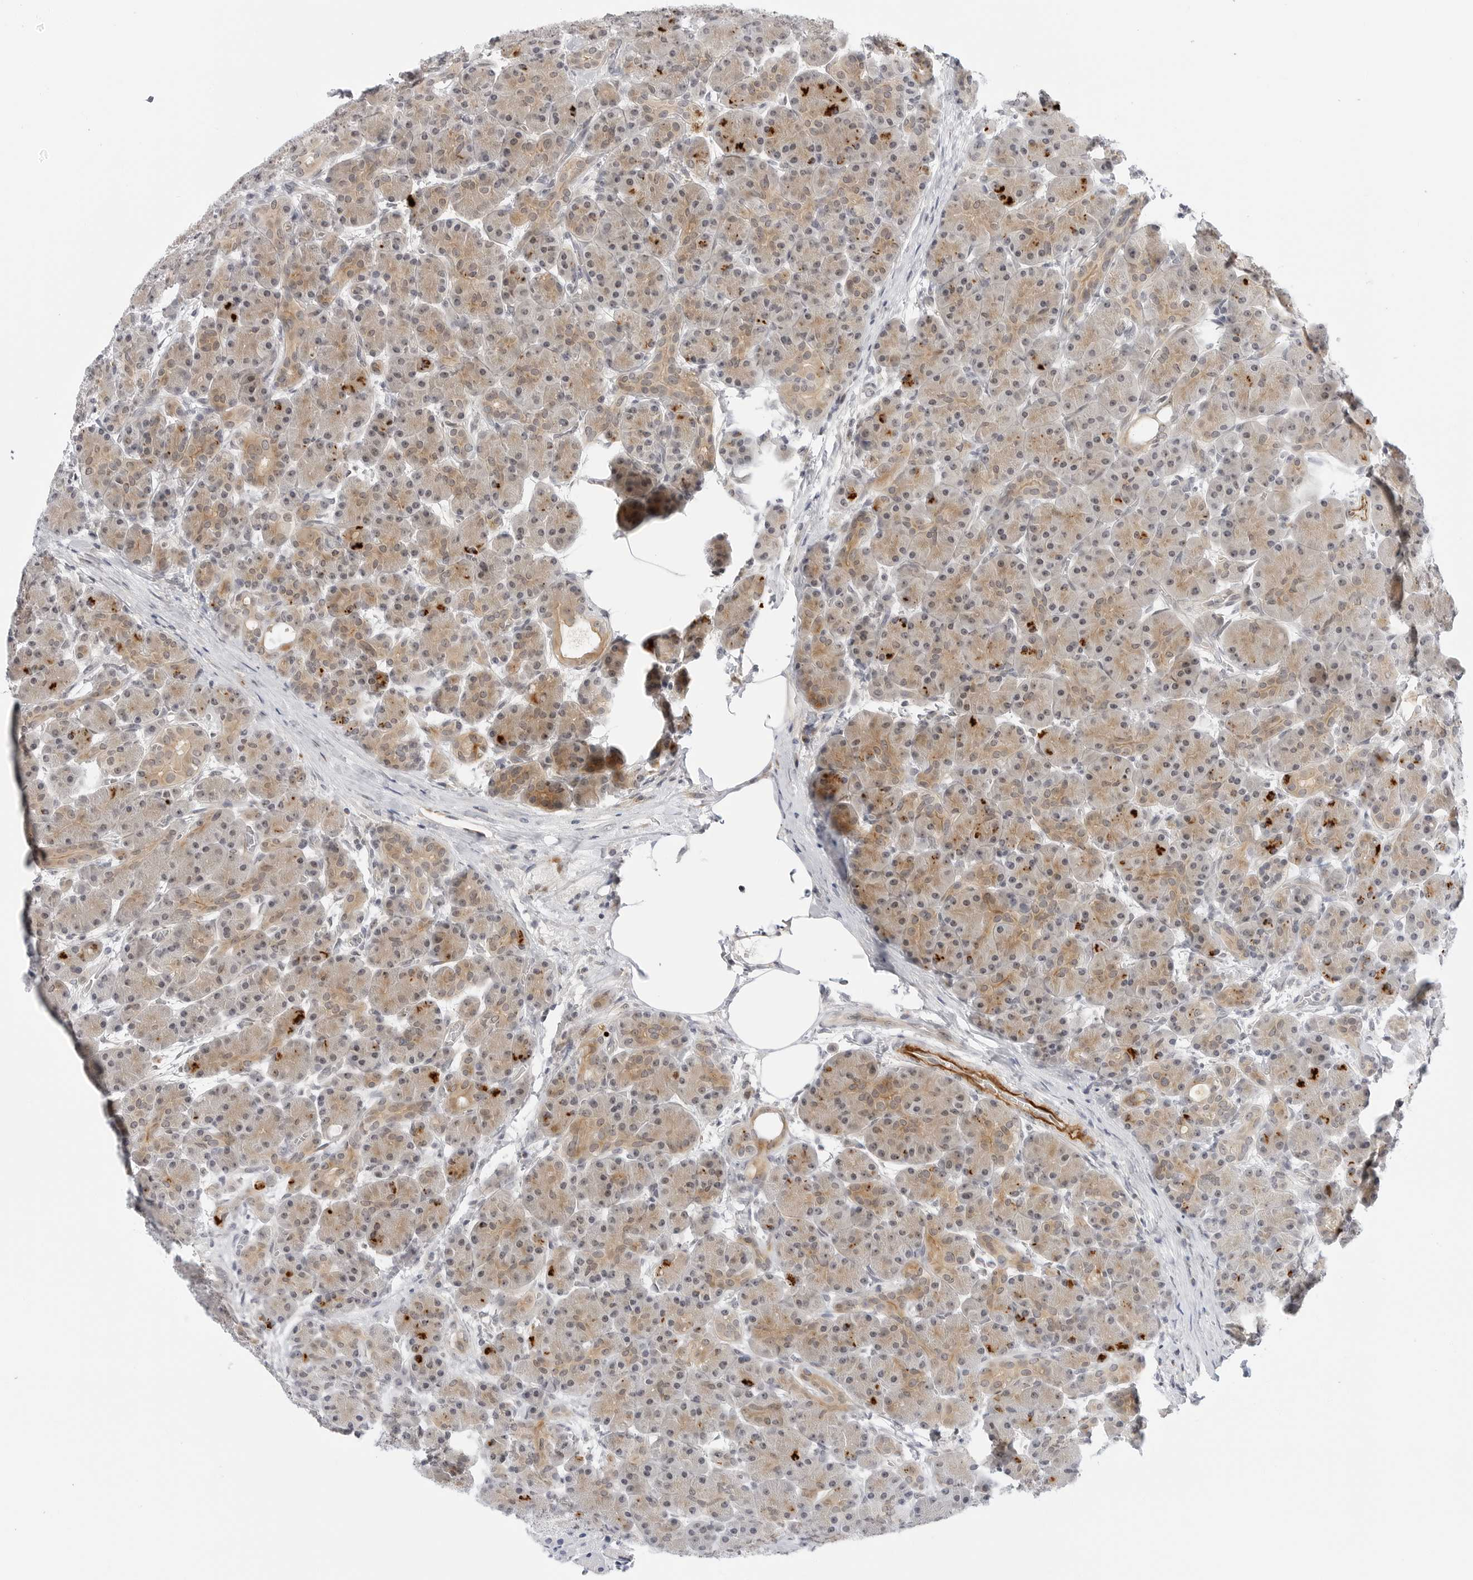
{"staining": {"intensity": "moderate", "quantity": "25%-75%", "location": "cytoplasmic/membranous"}, "tissue": "pancreas", "cell_type": "Exocrine glandular cells", "image_type": "normal", "snomed": [{"axis": "morphology", "description": "Normal tissue, NOS"}, {"axis": "topography", "description": "Pancreas"}], "caption": "Immunohistochemistry (IHC) (DAB) staining of benign human pancreas demonstrates moderate cytoplasmic/membranous protein expression in approximately 25%-75% of exocrine glandular cells.", "gene": "MAP2K5", "patient": {"sex": "male", "age": 63}}